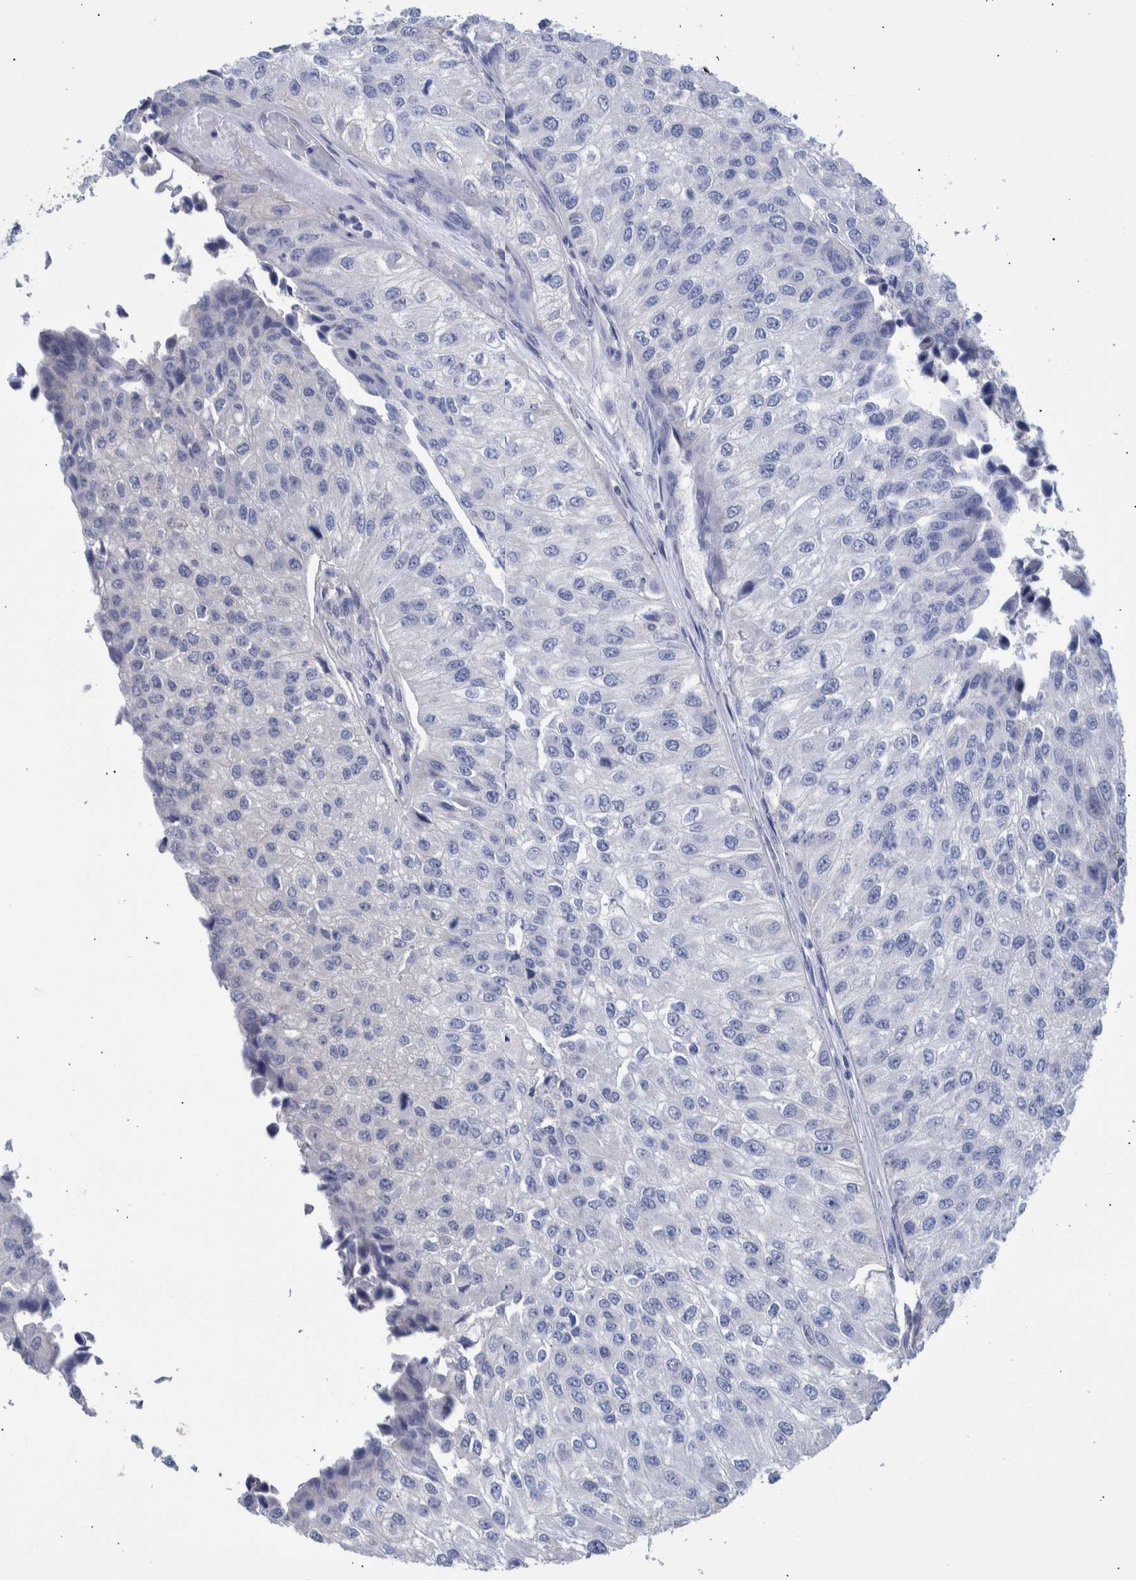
{"staining": {"intensity": "negative", "quantity": "none", "location": "none"}, "tissue": "urothelial cancer", "cell_type": "Tumor cells", "image_type": "cancer", "snomed": [{"axis": "morphology", "description": "Urothelial carcinoma, High grade"}, {"axis": "topography", "description": "Kidney"}, {"axis": "topography", "description": "Urinary bladder"}], "caption": "Tumor cells are negative for protein expression in human urothelial cancer.", "gene": "PPP3CC", "patient": {"sex": "male", "age": 77}}